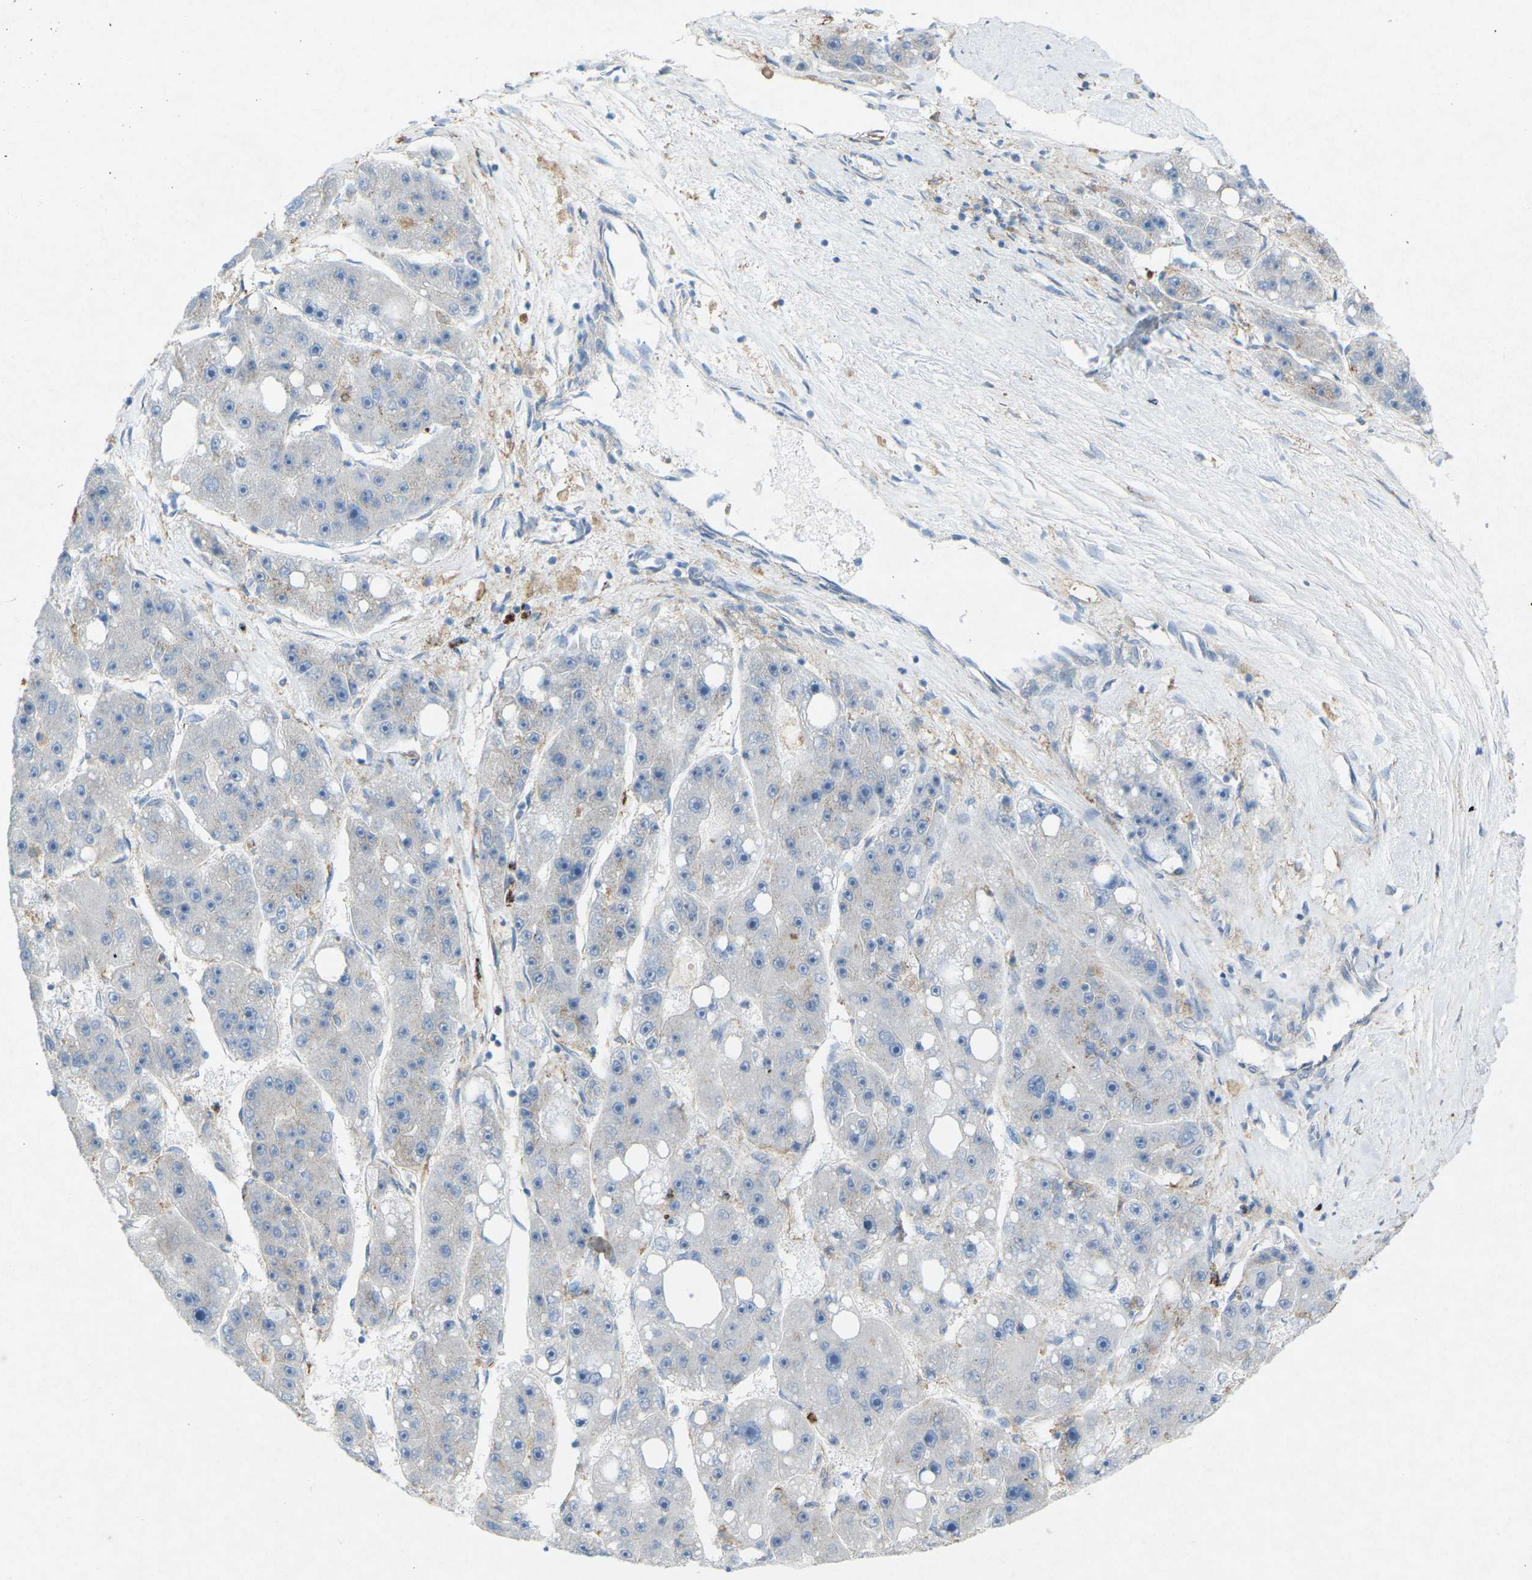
{"staining": {"intensity": "negative", "quantity": "none", "location": "none"}, "tissue": "liver cancer", "cell_type": "Tumor cells", "image_type": "cancer", "snomed": [{"axis": "morphology", "description": "Carcinoma, Hepatocellular, NOS"}, {"axis": "topography", "description": "Liver"}], "caption": "High magnification brightfield microscopy of liver hepatocellular carcinoma stained with DAB (3,3'-diaminobenzidine) (brown) and counterstained with hematoxylin (blue): tumor cells show no significant expression. (DAB immunohistochemistry (IHC), high magnification).", "gene": "STK11", "patient": {"sex": "female", "age": 61}}